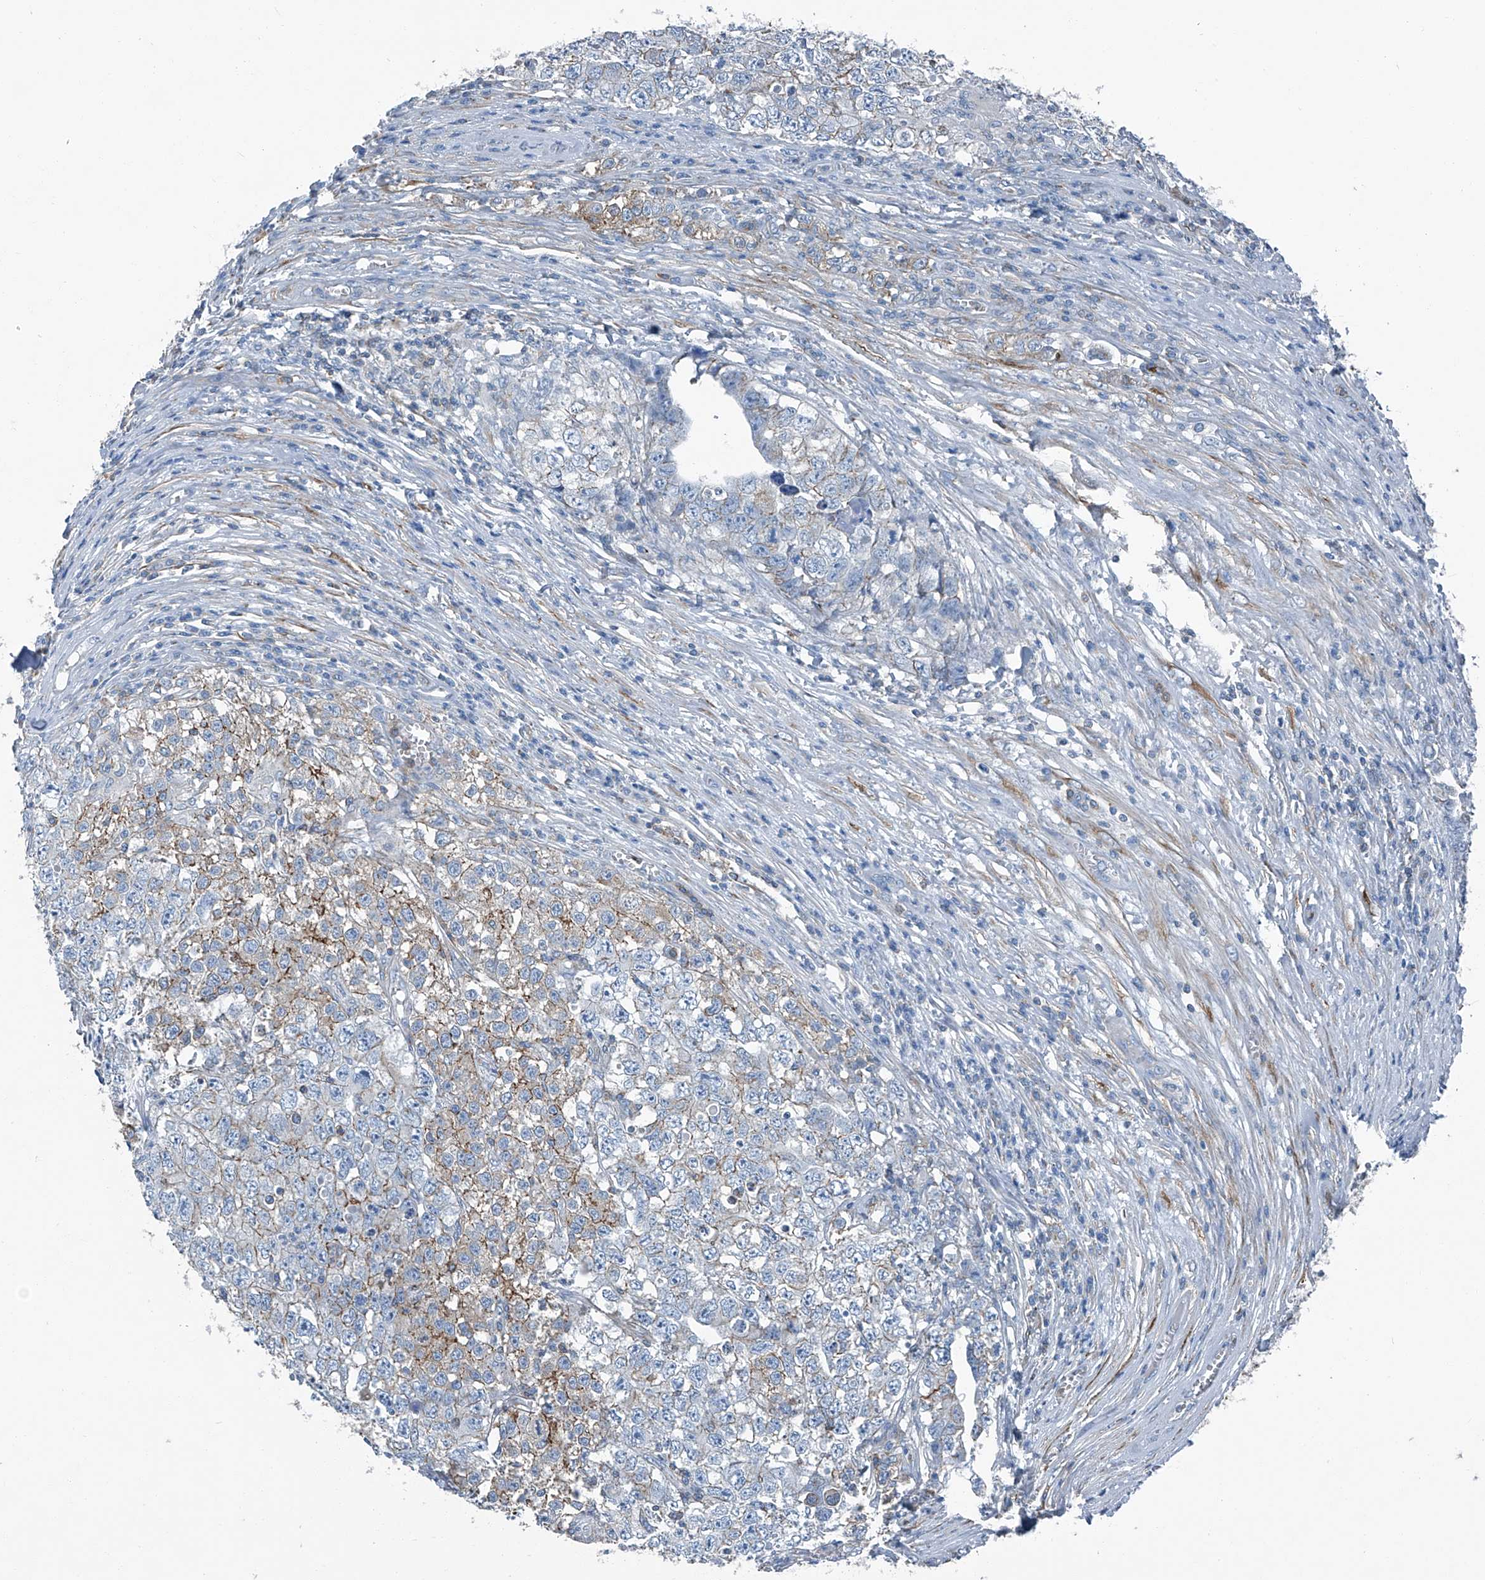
{"staining": {"intensity": "weak", "quantity": "25%-75%", "location": "cytoplasmic/membranous"}, "tissue": "testis cancer", "cell_type": "Tumor cells", "image_type": "cancer", "snomed": [{"axis": "morphology", "description": "Seminoma, NOS"}, {"axis": "morphology", "description": "Carcinoma, Embryonal, NOS"}, {"axis": "topography", "description": "Testis"}], "caption": "Tumor cells show low levels of weak cytoplasmic/membranous expression in about 25%-75% of cells in testis cancer (seminoma).", "gene": "SEPTIN7", "patient": {"sex": "male", "age": 43}}